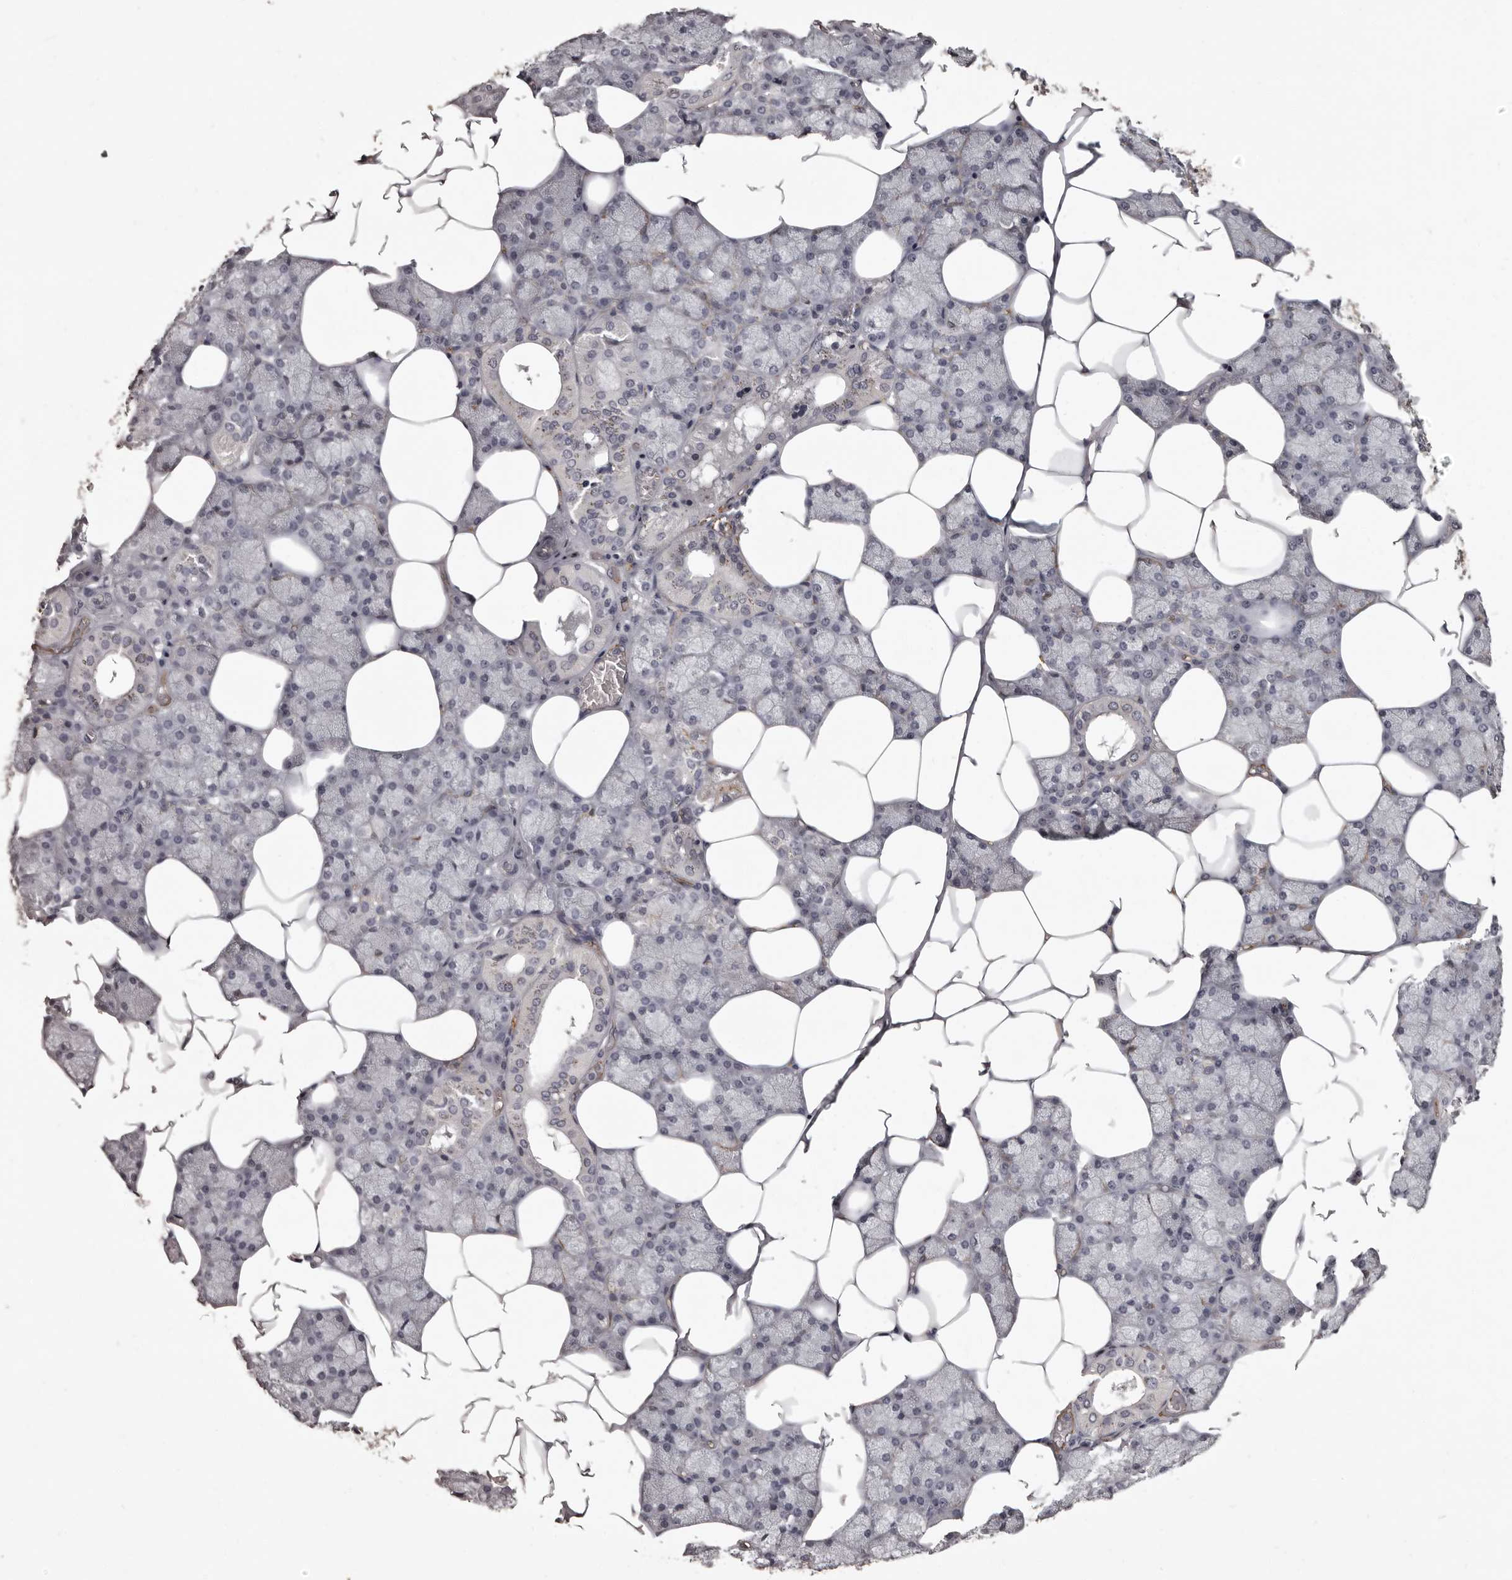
{"staining": {"intensity": "weak", "quantity": "<25%", "location": "cytoplasmic/membranous"}, "tissue": "salivary gland", "cell_type": "Glandular cells", "image_type": "normal", "snomed": [{"axis": "morphology", "description": "Normal tissue, NOS"}, {"axis": "topography", "description": "Salivary gland"}], "caption": "A photomicrograph of human salivary gland is negative for staining in glandular cells. (Immunohistochemistry (ihc), brightfield microscopy, high magnification).", "gene": "GPR78", "patient": {"sex": "male", "age": 62}}